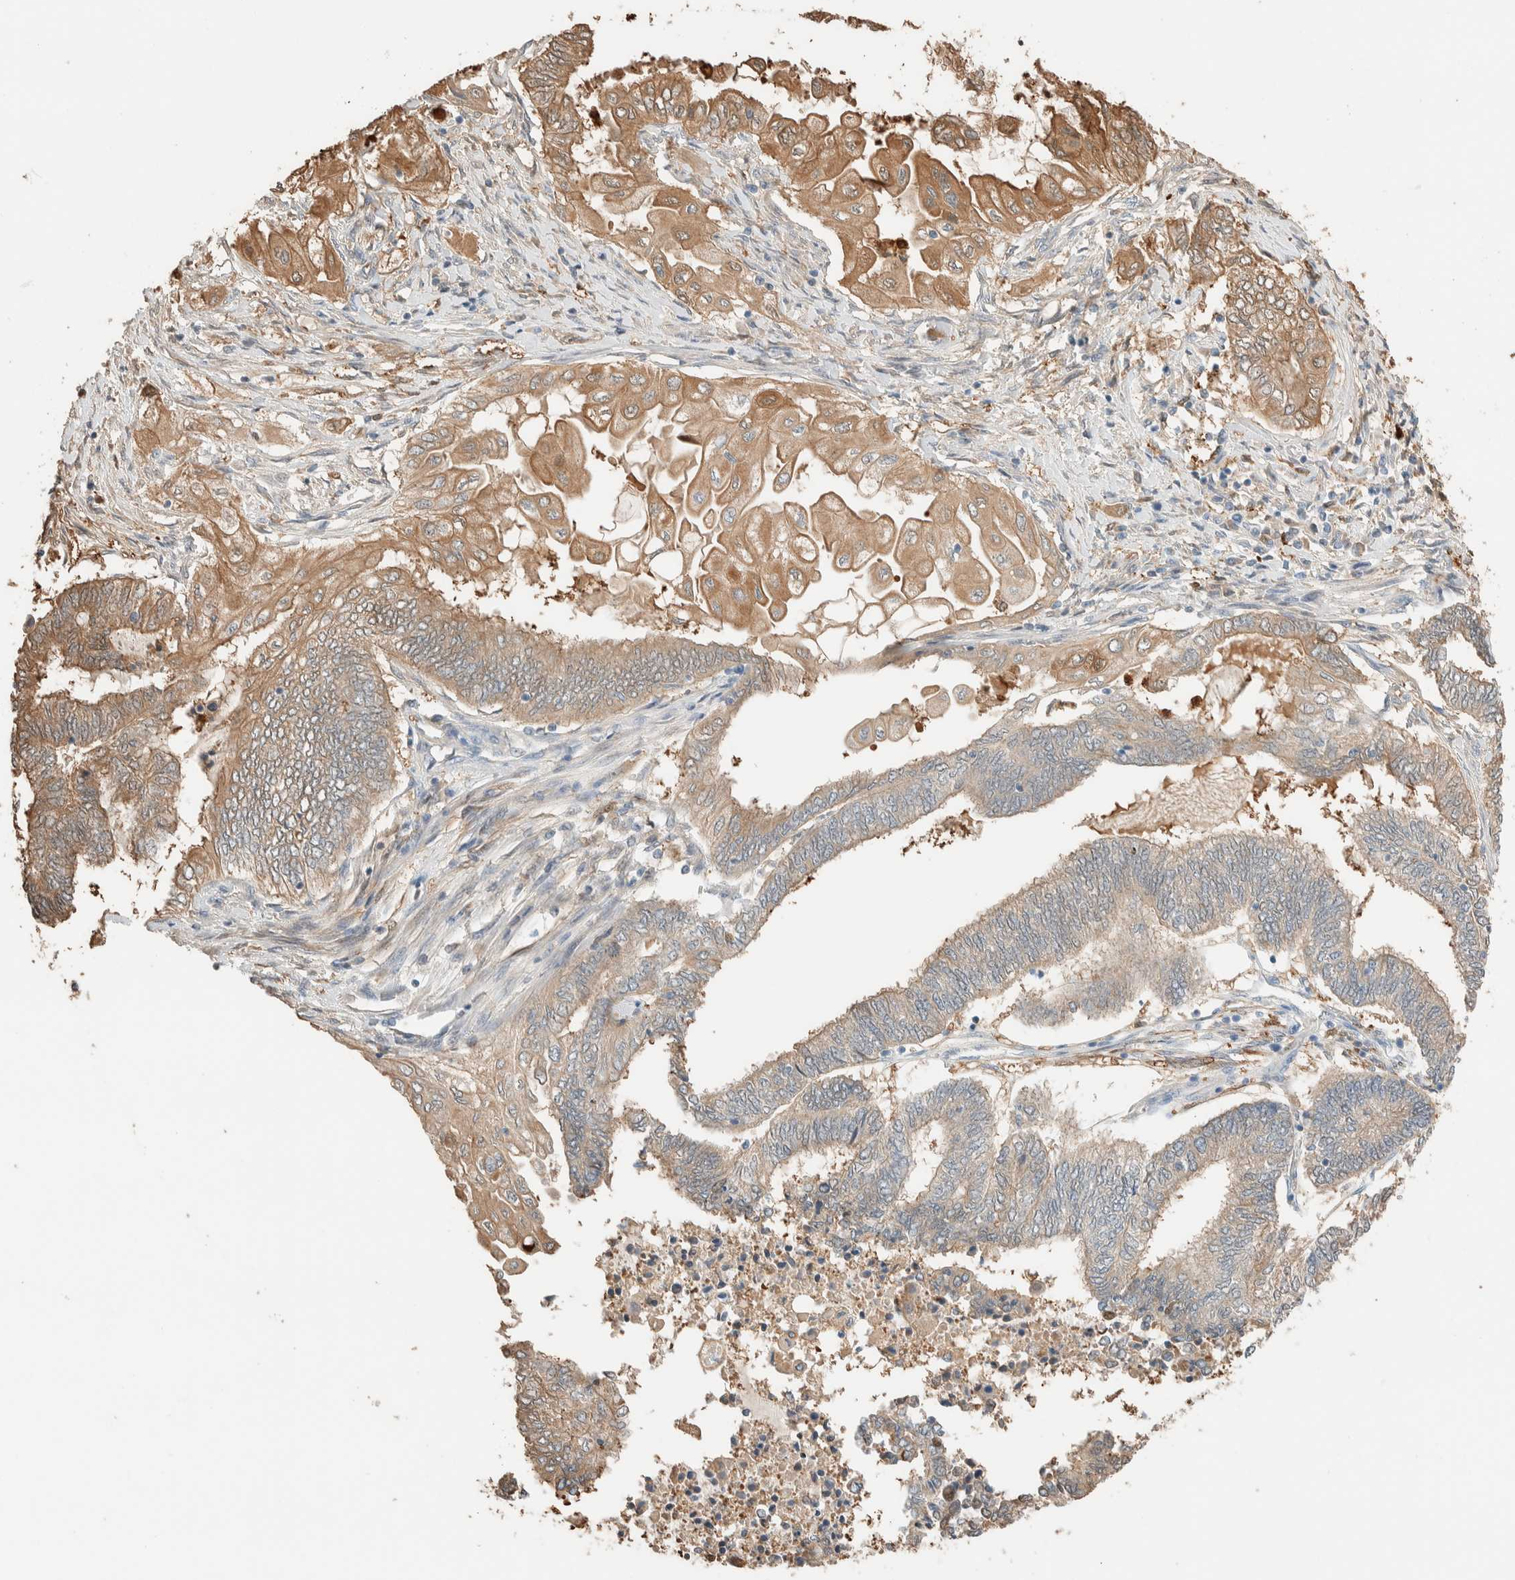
{"staining": {"intensity": "moderate", "quantity": "<25%", "location": "cytoplasmic/membranous"}, "tissue": "endometrial cancer", "cell_type": "Tumor cells", "image_type": "cancer", "snomed": [{"axis": "morphology", "description": "Adenocarcinoma, NOS"}, {"axis": "topography", "description": "Uterus"}, {"axis": "topography", "description": "Endometrium"}], "caption": "Immunohistochemical staining of human endometrial cancer exhibits low levels of moderate cytoplasmic/membranous positivity in about <25% of tumor cells.", "gene": "SETD4", "patient": {"sex": "female", "age": 70}}